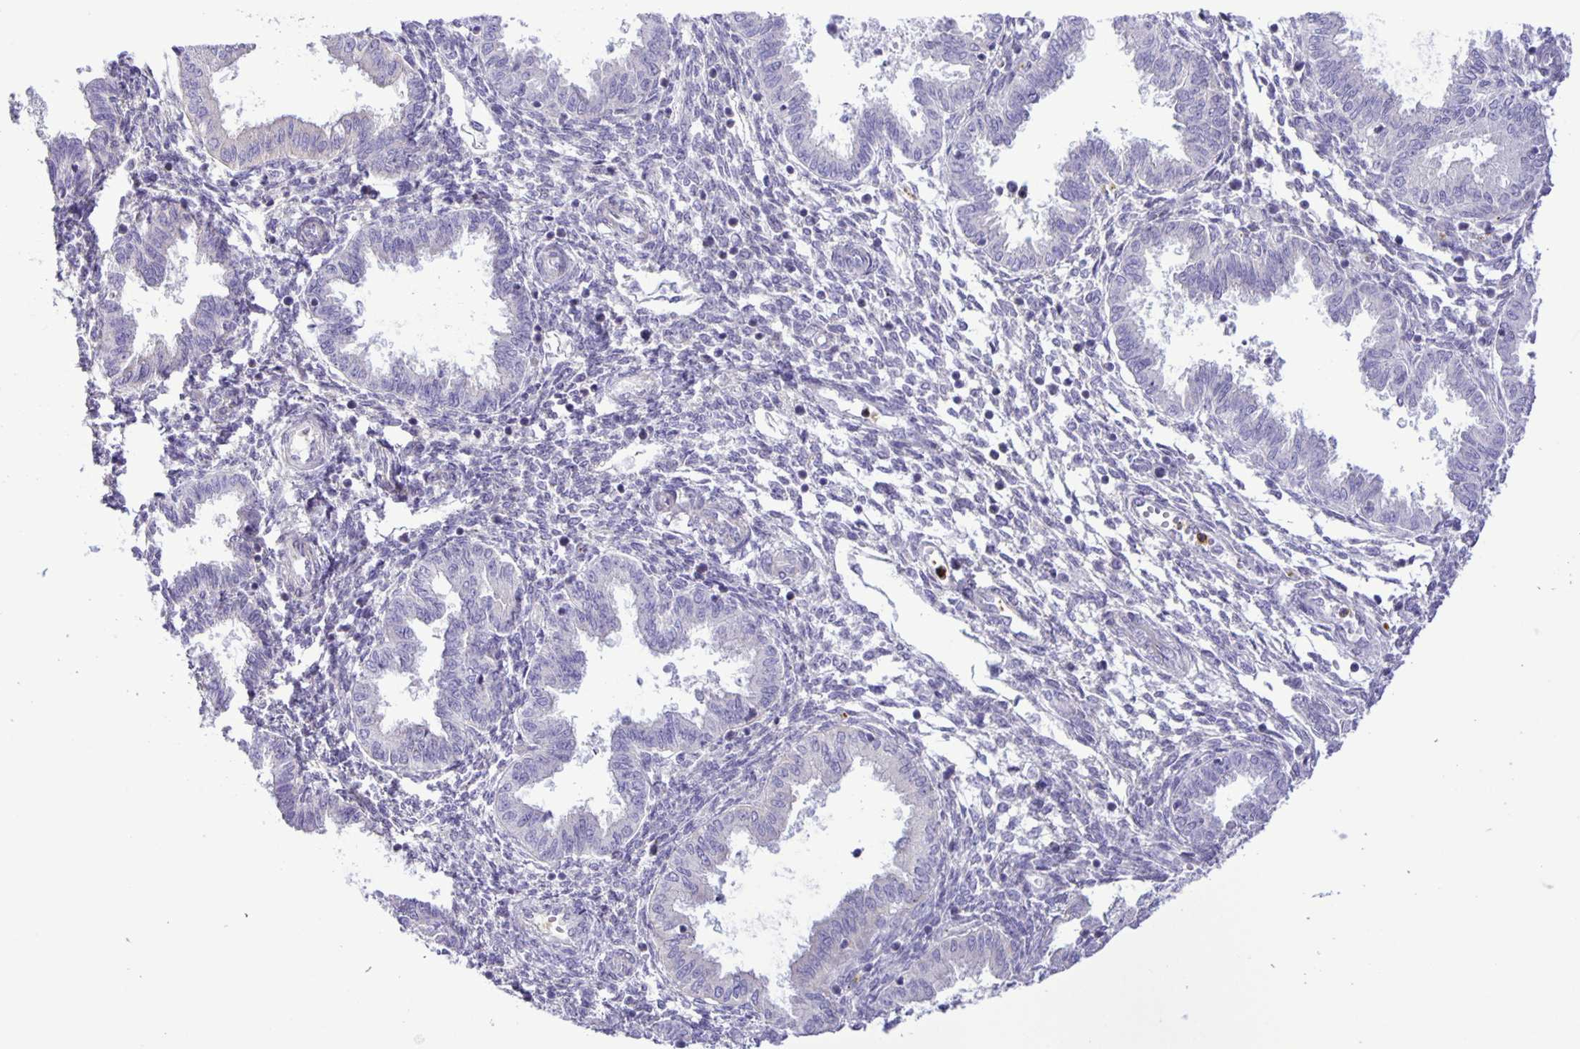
{"staining": {"intensity": "negative", "quantity": "none", "location": "none"}, "tissue": "endometrium", "cell_type": "Cells in endometrial stroma", "image_type": "normal", "snomed": [{"axis": "morphology", "description": "Normal tissue, NOS"}, {"axis": "topography", "description": "Endometrium"}], "caption": "A high-resolution photomicrograph shows IHC staining of normal endometrium, which exhibits no significant staining in cells in endometrial stroma.", "gene": "ADCK1", "patient": {"sex": "female", "age": 33}}